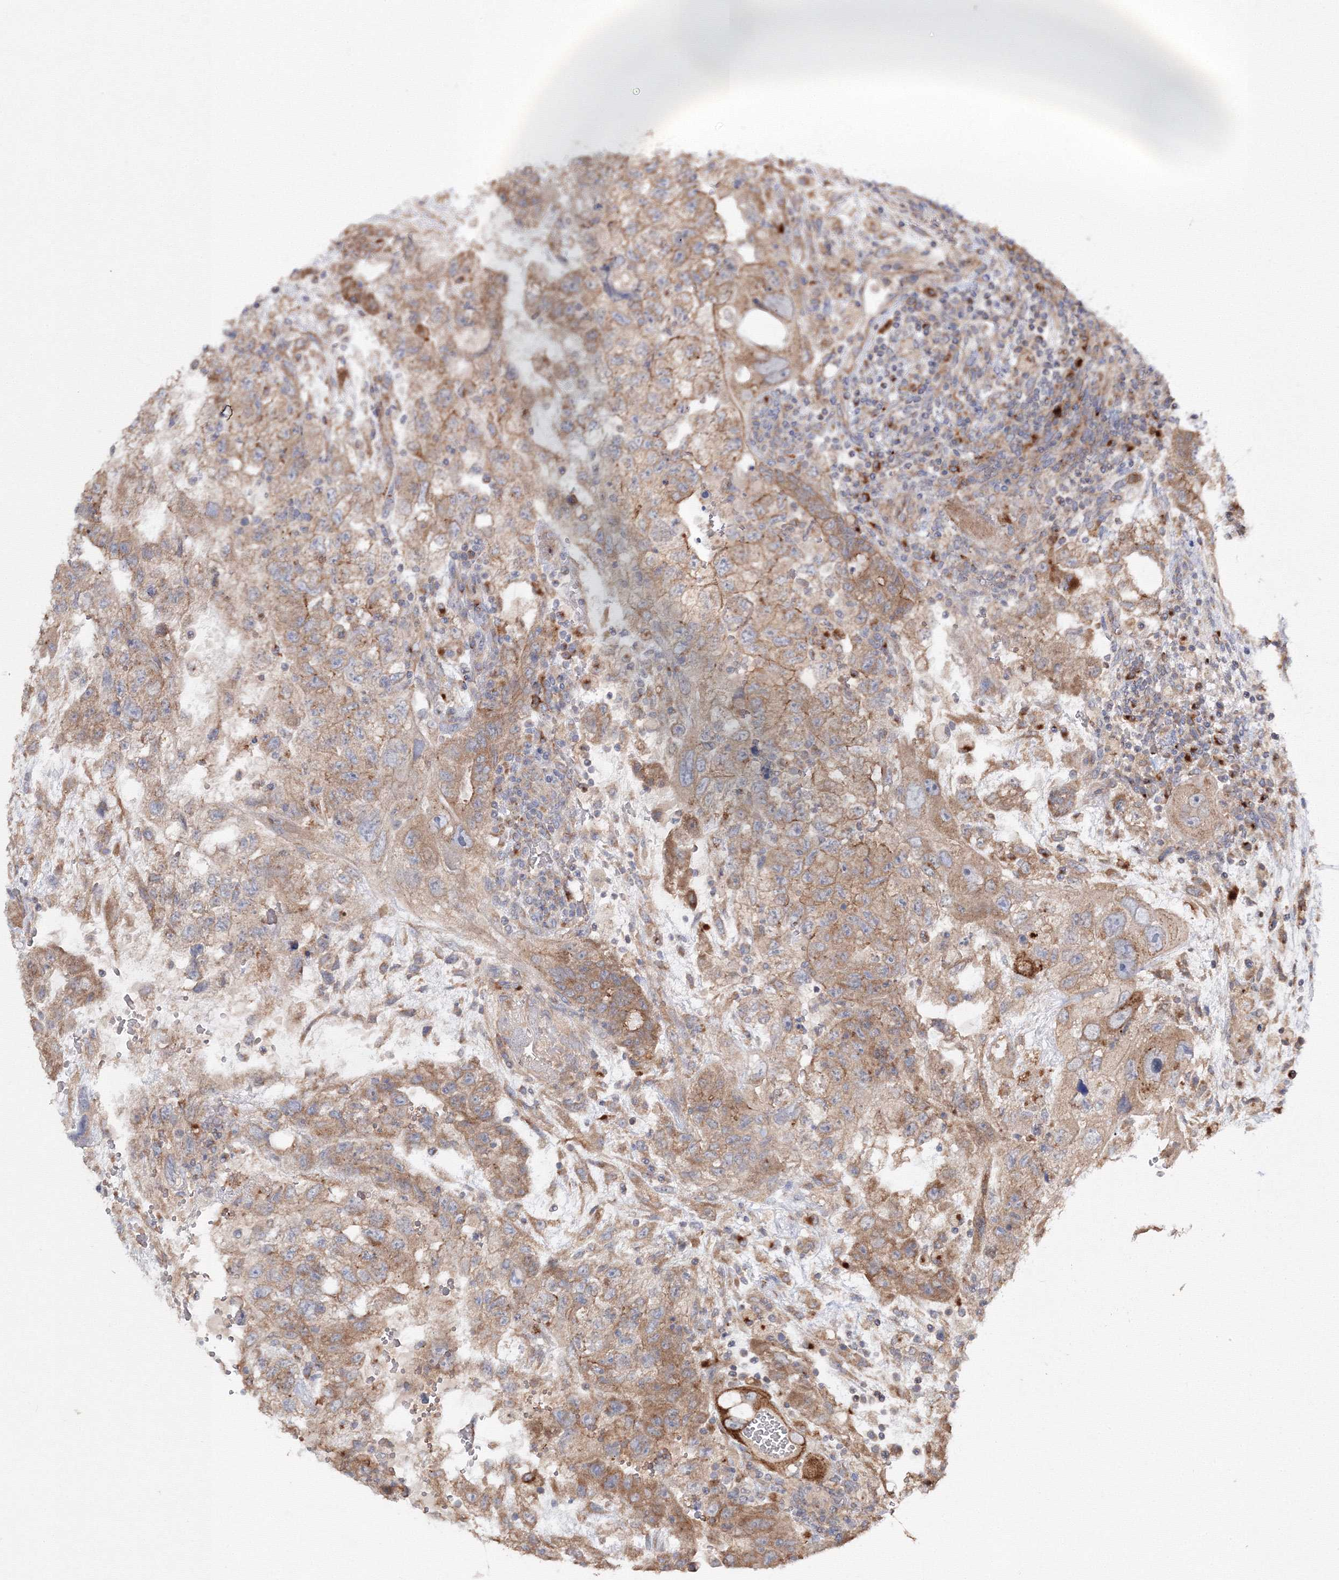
{"staining": {"intensity": "moderate", "quantity": ">75%", "location": "cytoplasmic/membranous"}, "tissue": "testis cancer", "cell_type": "Tumor cells", "image_type": "cancer", "snomed": [{"axis": "morphology", "description": "Carcinoma, Embryonal, NOS"}, {"axis": "topography", "description": "Testis"}], "caption": "This is an image of immunohistochemistry (IHC) staining of testis cancer (embryonal carcinoma), which shows moderate expression in the cytoplasmic/membranous of tumor cells.", "gene": "DDO", "patient": {"sex": "male", "age": 36}}